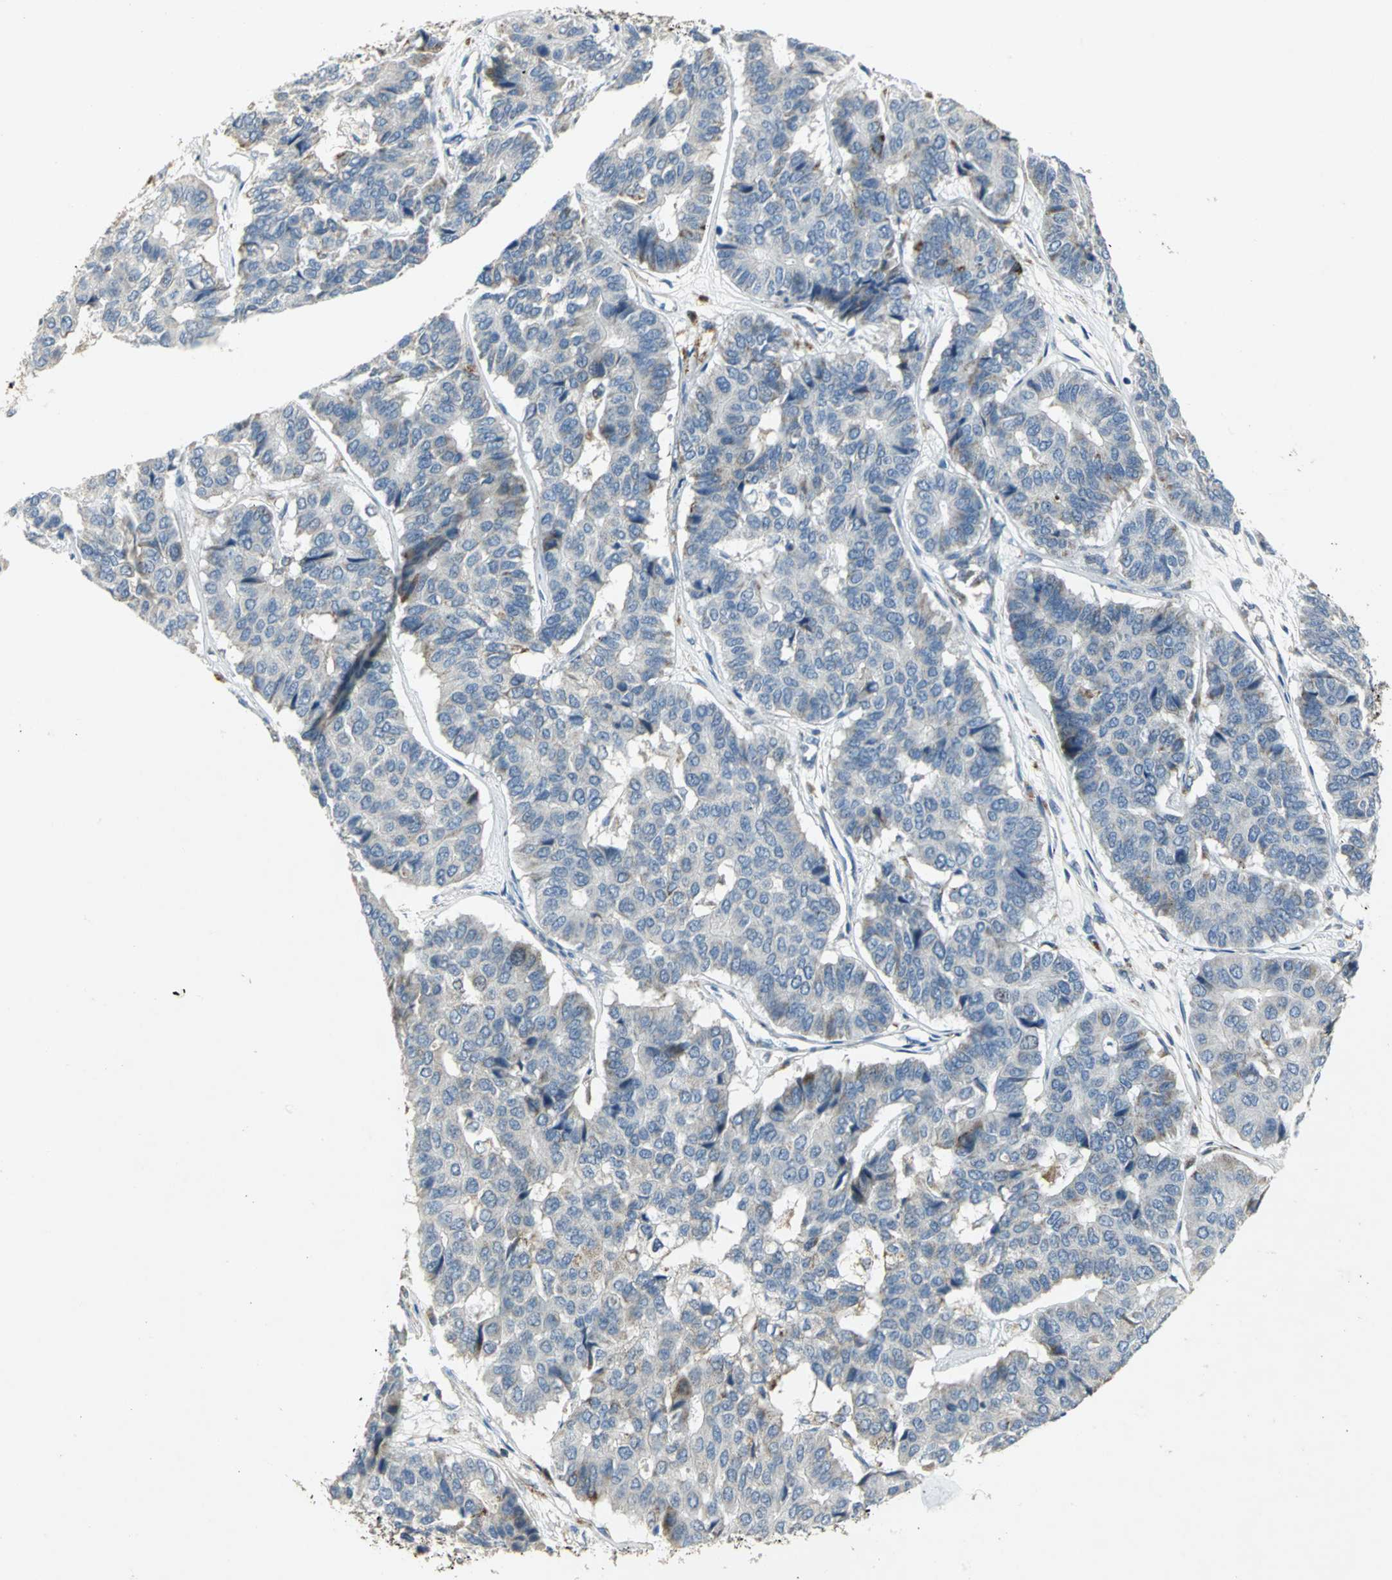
{"staining": {"intensity": "weak", "quantity": "<25%", "location": "cytoplasmic/membranous"}, "tissue": "pancreatic cancer", "cell_type": "Tumor cells", "image_type": "cancer", "snomed": [{"axis": "morphology", "description": "Adenocarcinoma, NOS"}, {"axis": "topography", "description": "Pancreas"}], "caption": "Tumor cells show no significant protein staining in pancreatic cancer (adenocarcinoma).", "gene": "SPPL2B", "patient": {"sex": "male", "age": 50}}